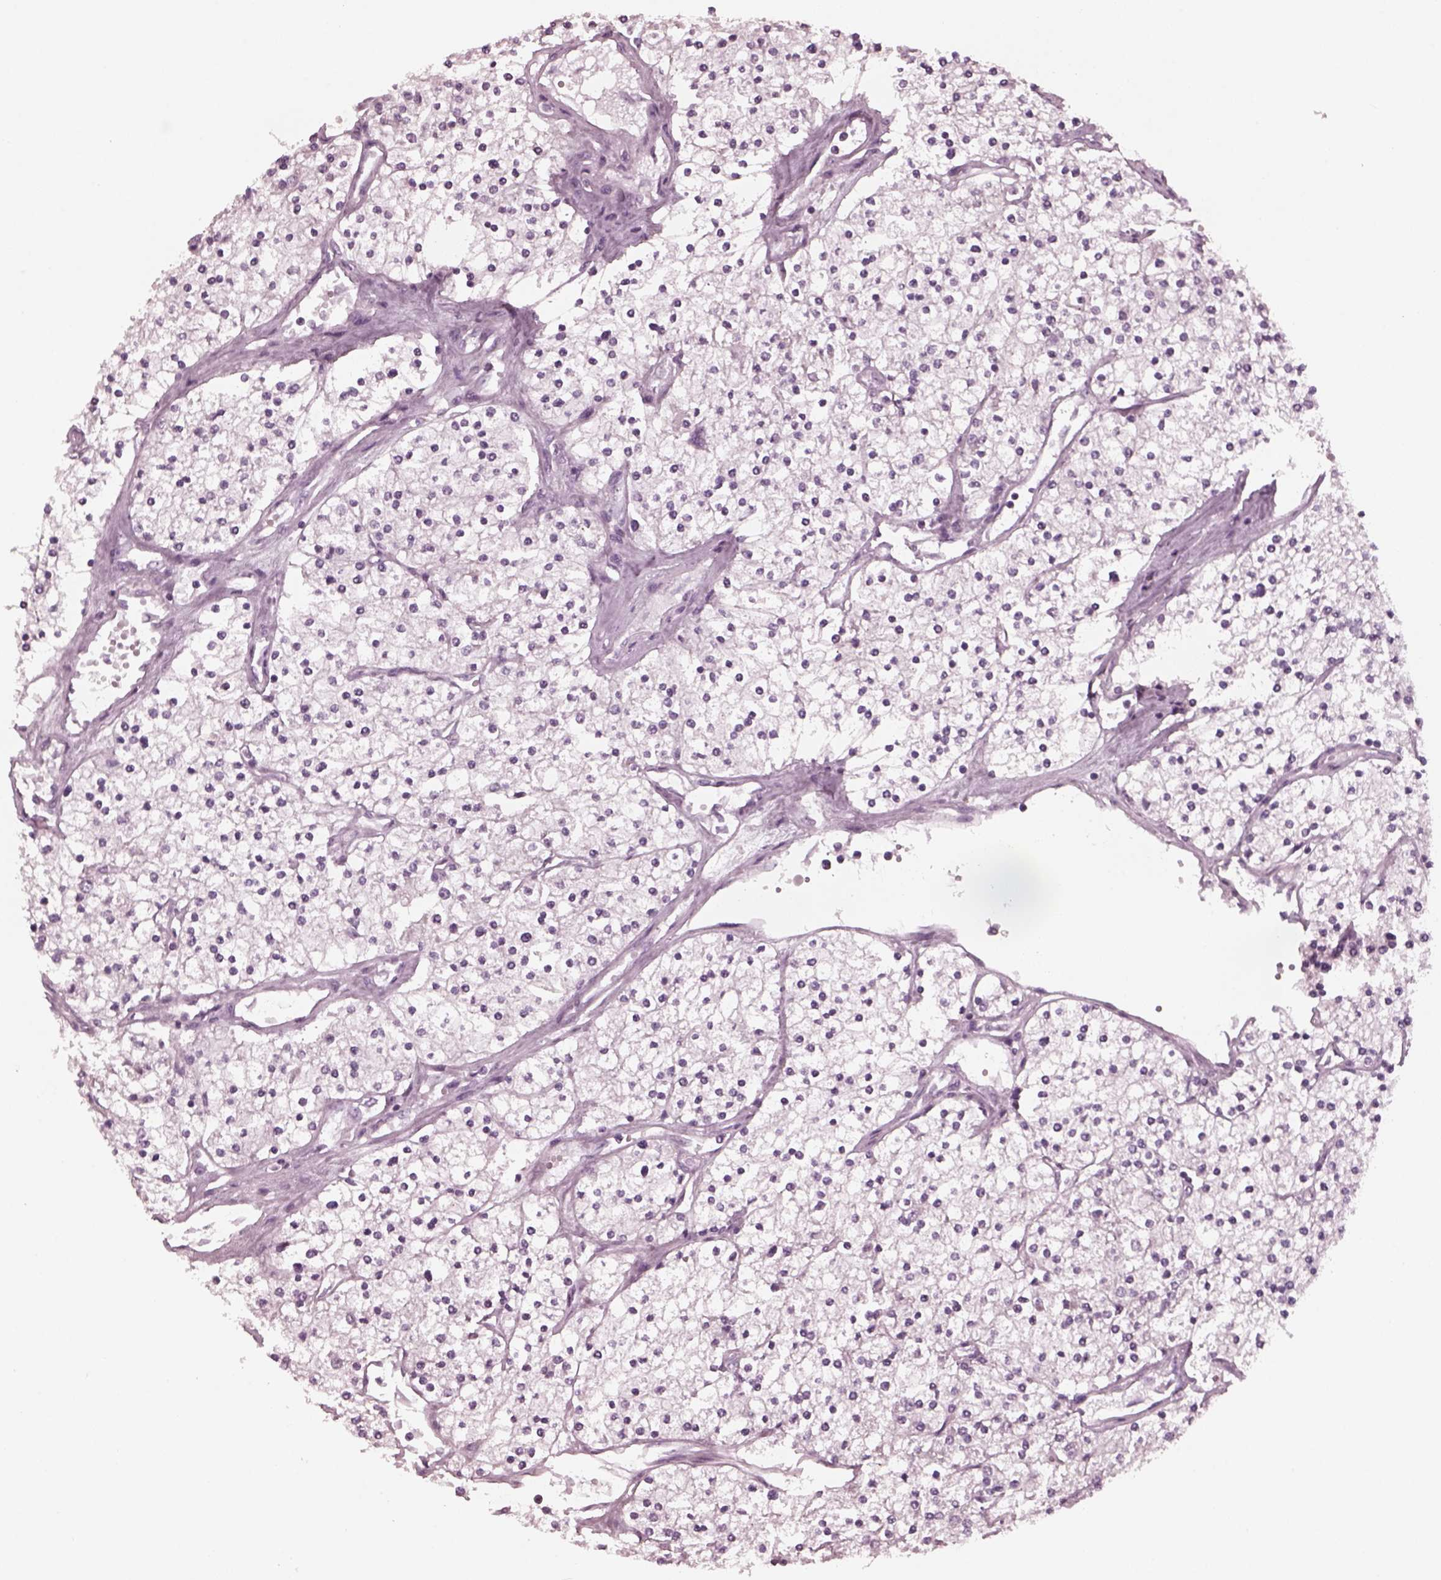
{"staining": {"intensity": "negative", "quantity": "none", "location": "none"}, "tissue": "renal cancer", "cell_type": "Tumor cells", "image_type": "cancer", "snomed": [{"axis": "morphology", "description": "Adenocarcinoma, NOS"}, {"axis": "topography", "description": "Kidney"}], "caption": "Protein analysis of renal cancer displays no significant expression in tumor cells. Nuclei are stained in blue.", "gene": "YY2", "patient": {"sex": "male", "age": 80}}